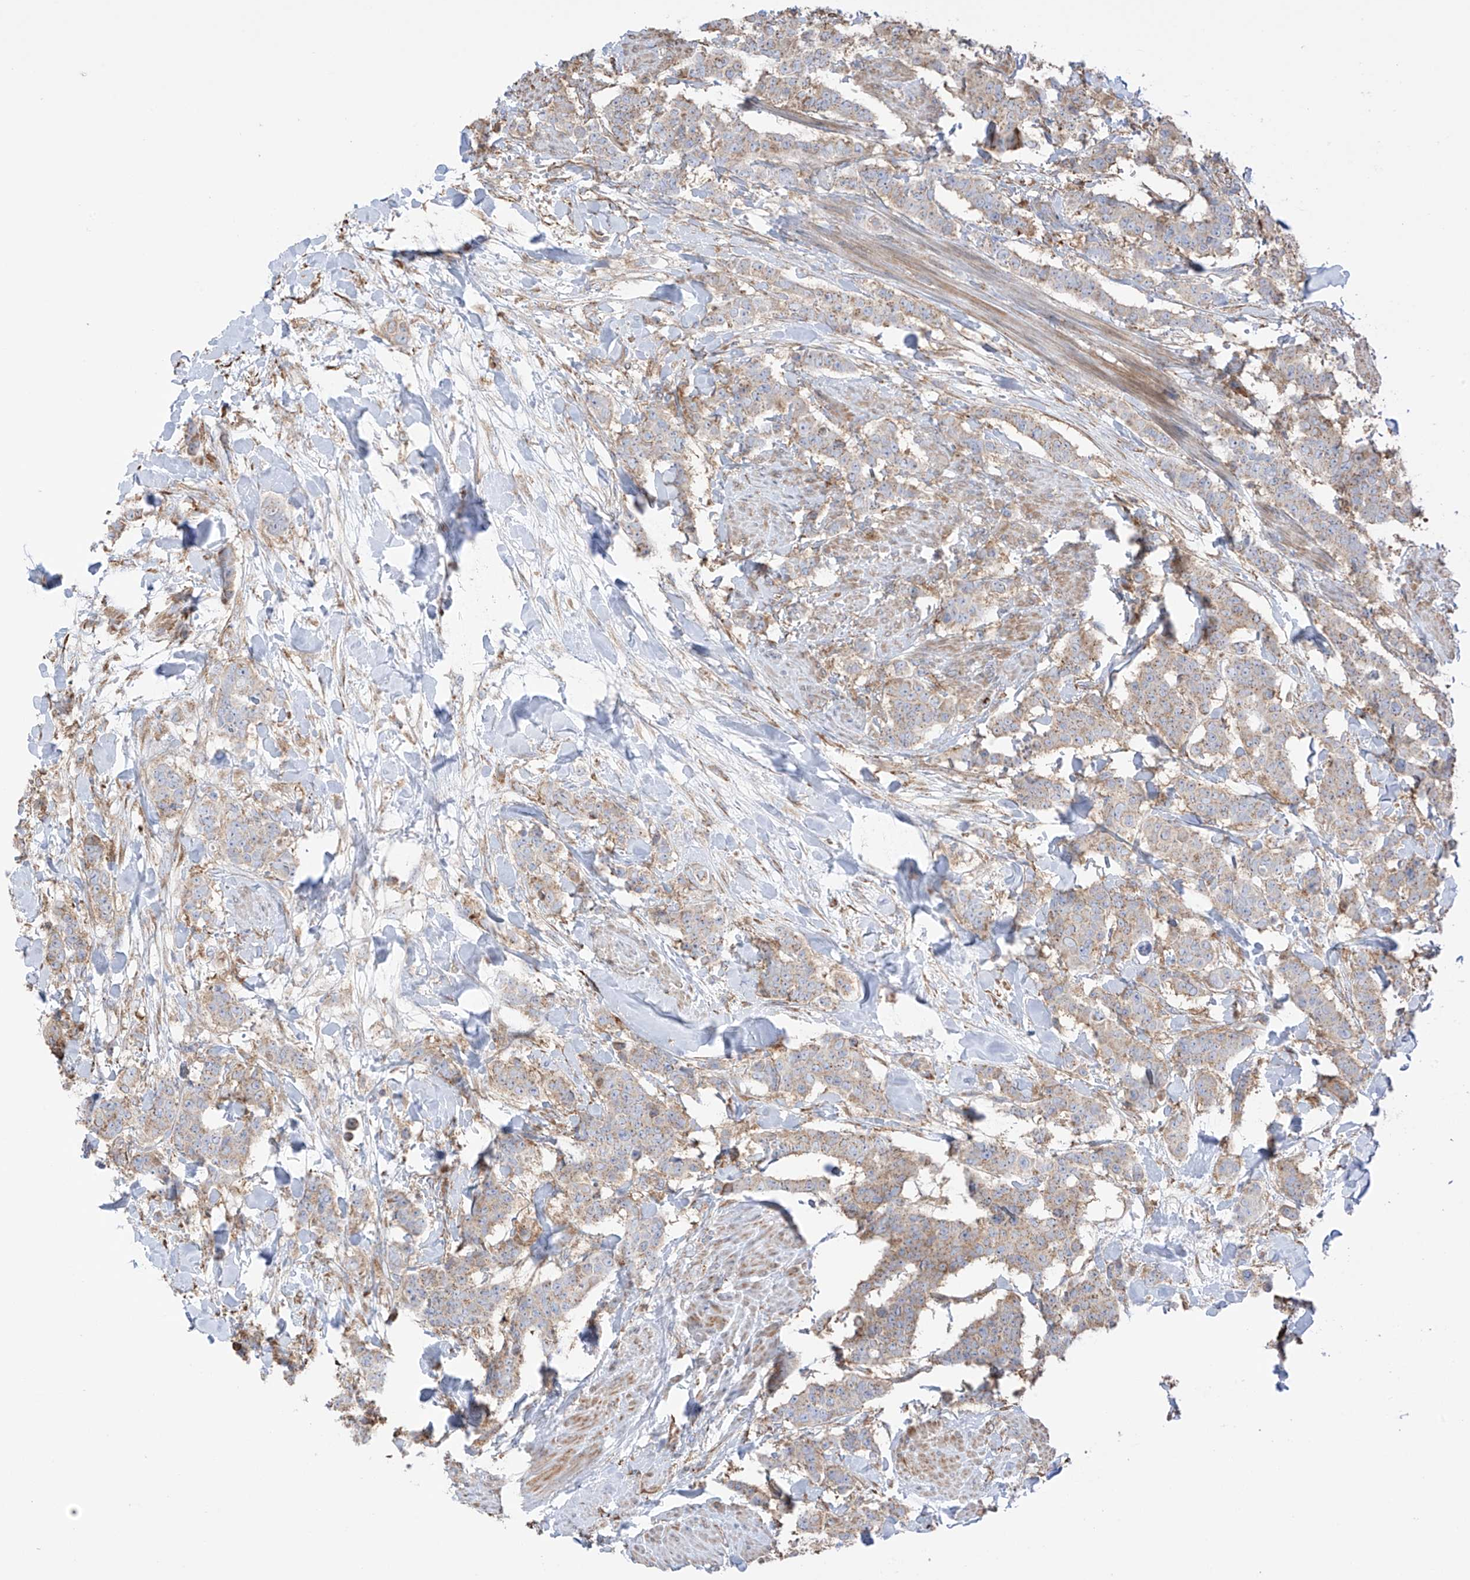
{"staining": {"intensity": "moderate", "quantity": ">75%", "location": "cytoplasmic/membranous"}, "tissue": "breast cancer", "cell_type": "Tumor cells", "image_type": "cancer", "snomed": [{"axis": "morphology", "description": "Duct carcinoma"}, {"axis": "topography", "description": "Breast"}], "caption": "Human breast invasive ductal carcinoma stained with a brown dye displays moderate cytoplasmic/membranous positive expression in approximately >75% of tumor cells.", "gene": "XKR3", "patient": {"sex": "female", "age": 40}}